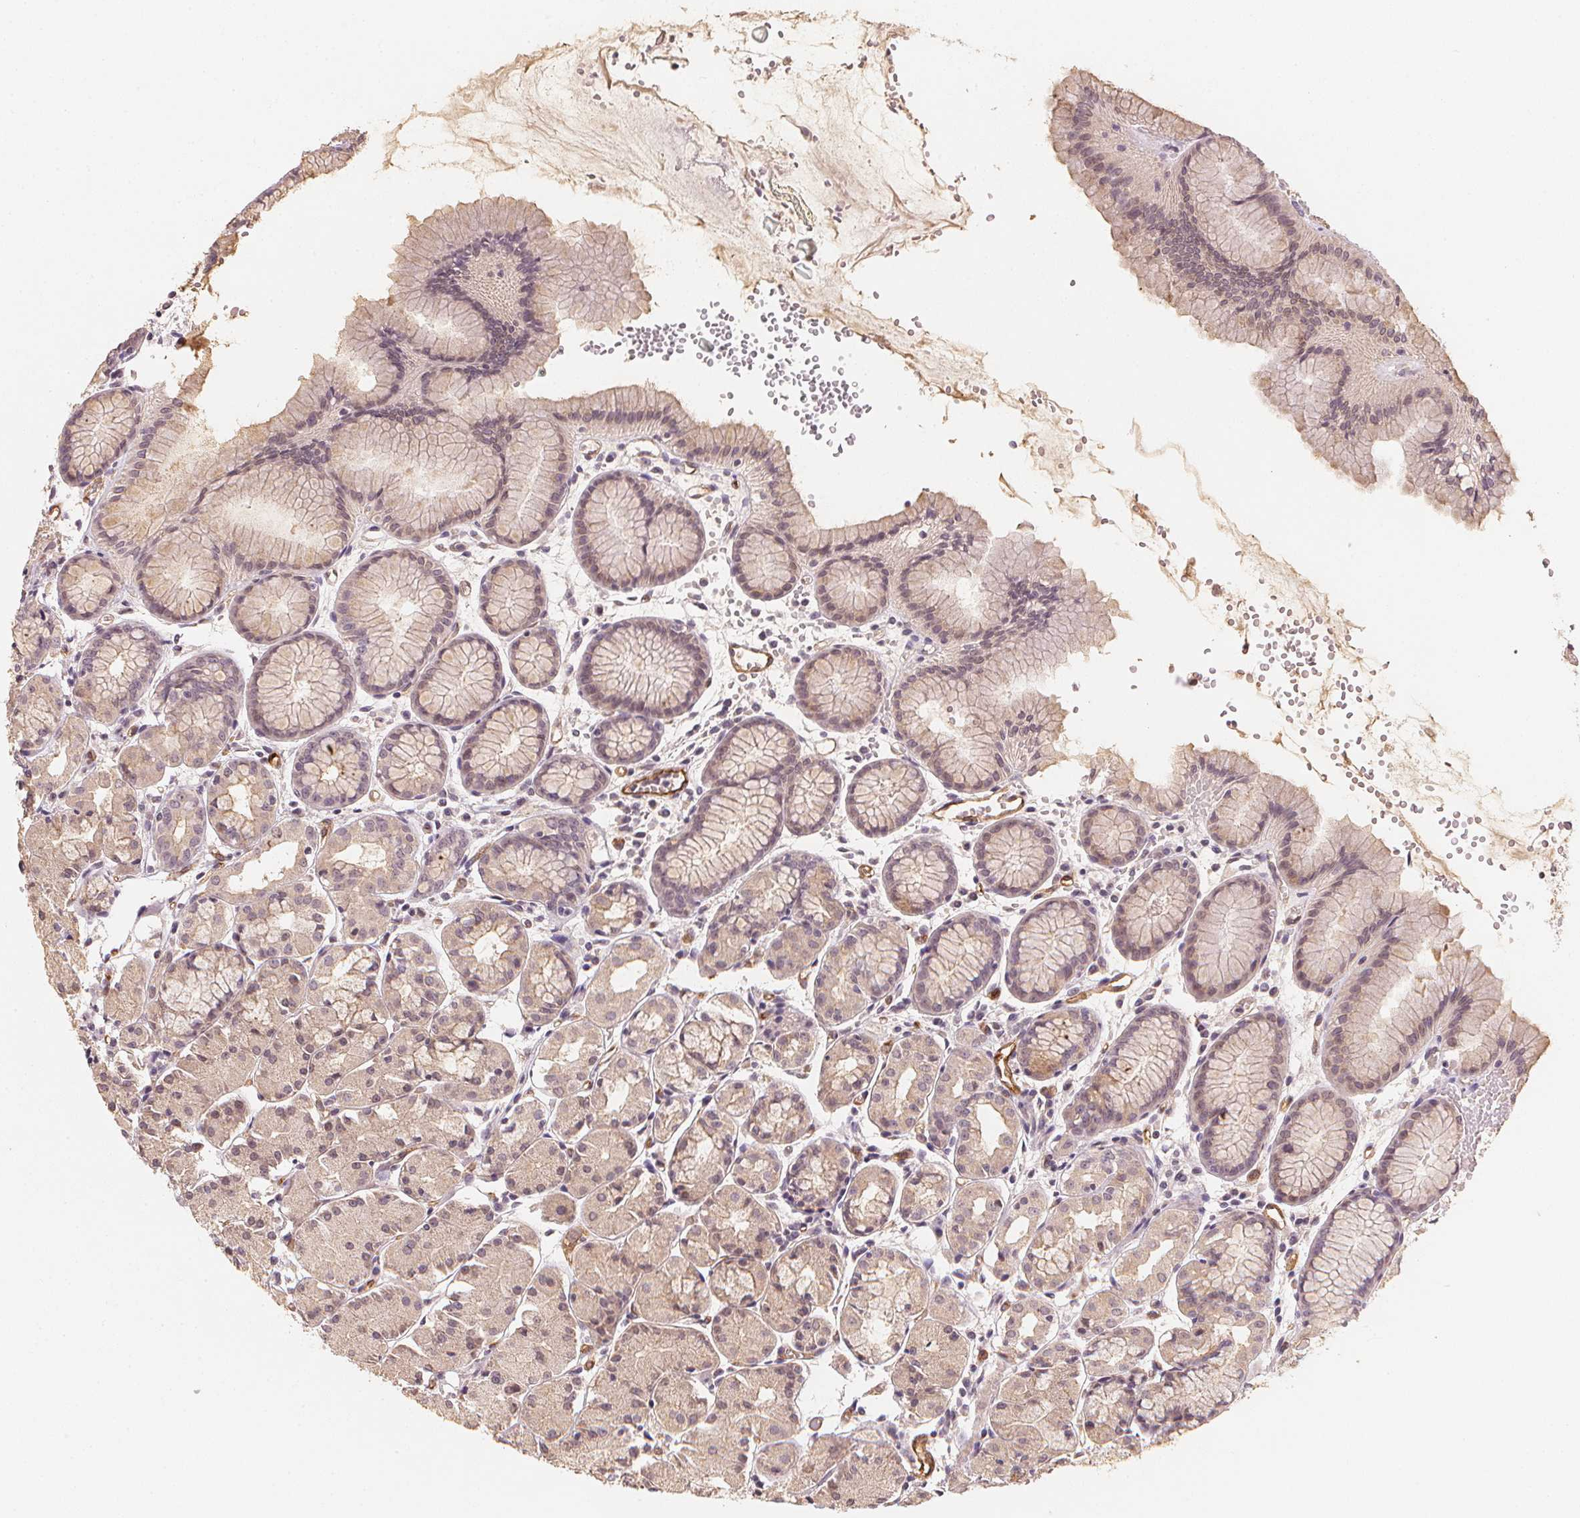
{"staining": {"intensity": "weak", "quantity": ">75%", "location": "cytoplasmic/membranous"}, "tissue": "stomach", "cell_type": "Glandular cells", "image_type": "normal", "snomed": [{"axis": "morphology", "description": "Normal tissue, NOS"}, {"axis": "topography", "description": "Stomach, upper"}], "caption": "A brown stain shows weak cytoplasmic/membranous staining of a protein in glandular cells of normal human stomach. Immunohistochemistry stains the protein of interest in brown and the nuclei are stained blue.", "gene": "CIB1", "patient": {"sex": "male", "age": 47}}